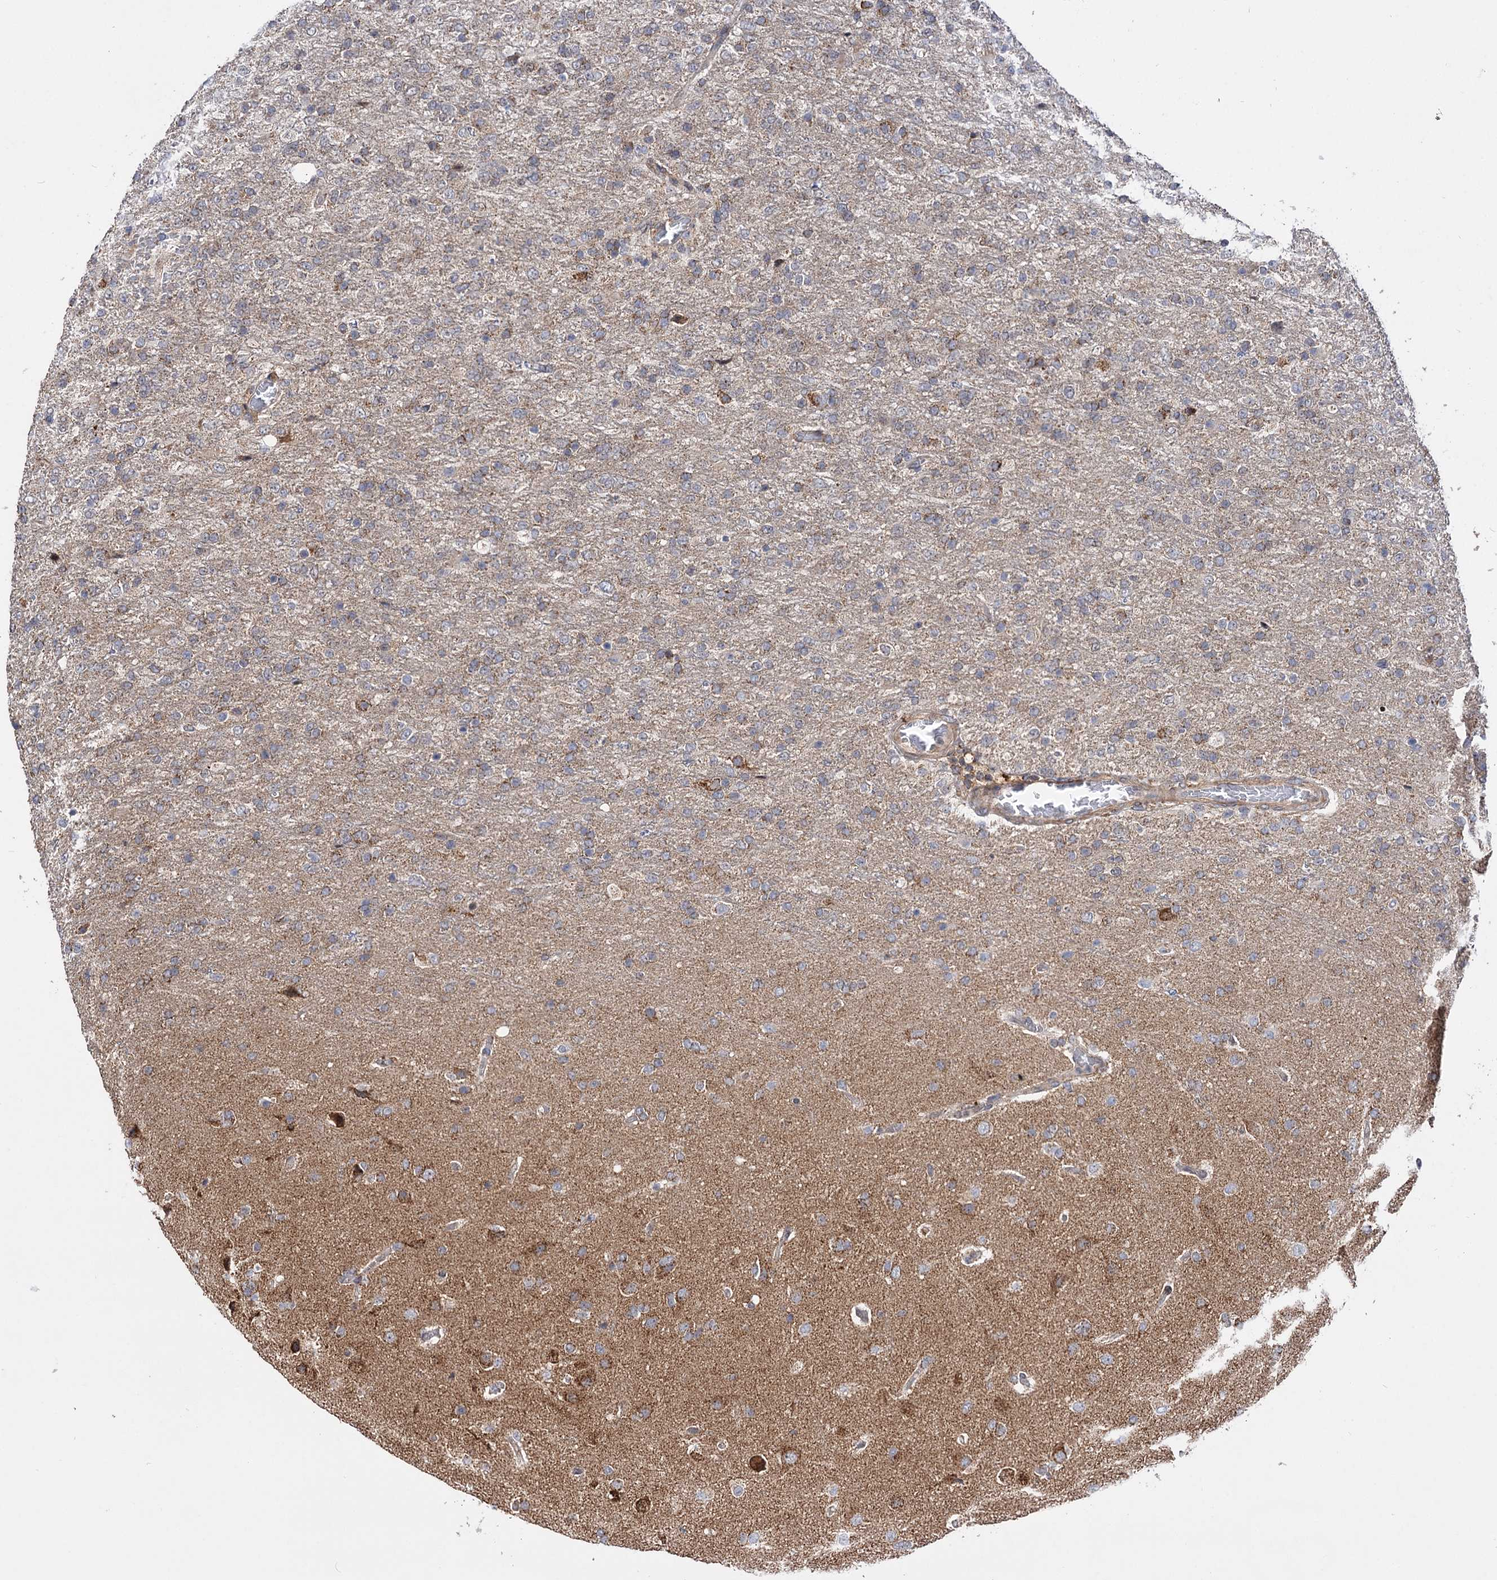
{"staining": {"intensity": "weak", "quantity": ">75%", "location": "cytoplasmic/membranous"}, "tissue": "glioma", "cell_type": "Tumor cells", "image_type": "cancer", "snomed": [{"axis": "morphology", "description": "Glioma, malignant, High grade"}, {"axis": "topography", "description": "Brain"}], "caption": "High-grade glioma (malignant) was stained to show a protein in brown. There is low levels of weak cytoplasmic/membranous staining in about >75% of tumor cells.", "gene": "CEP76", "patient": {"sex": "female", "age": 74}}